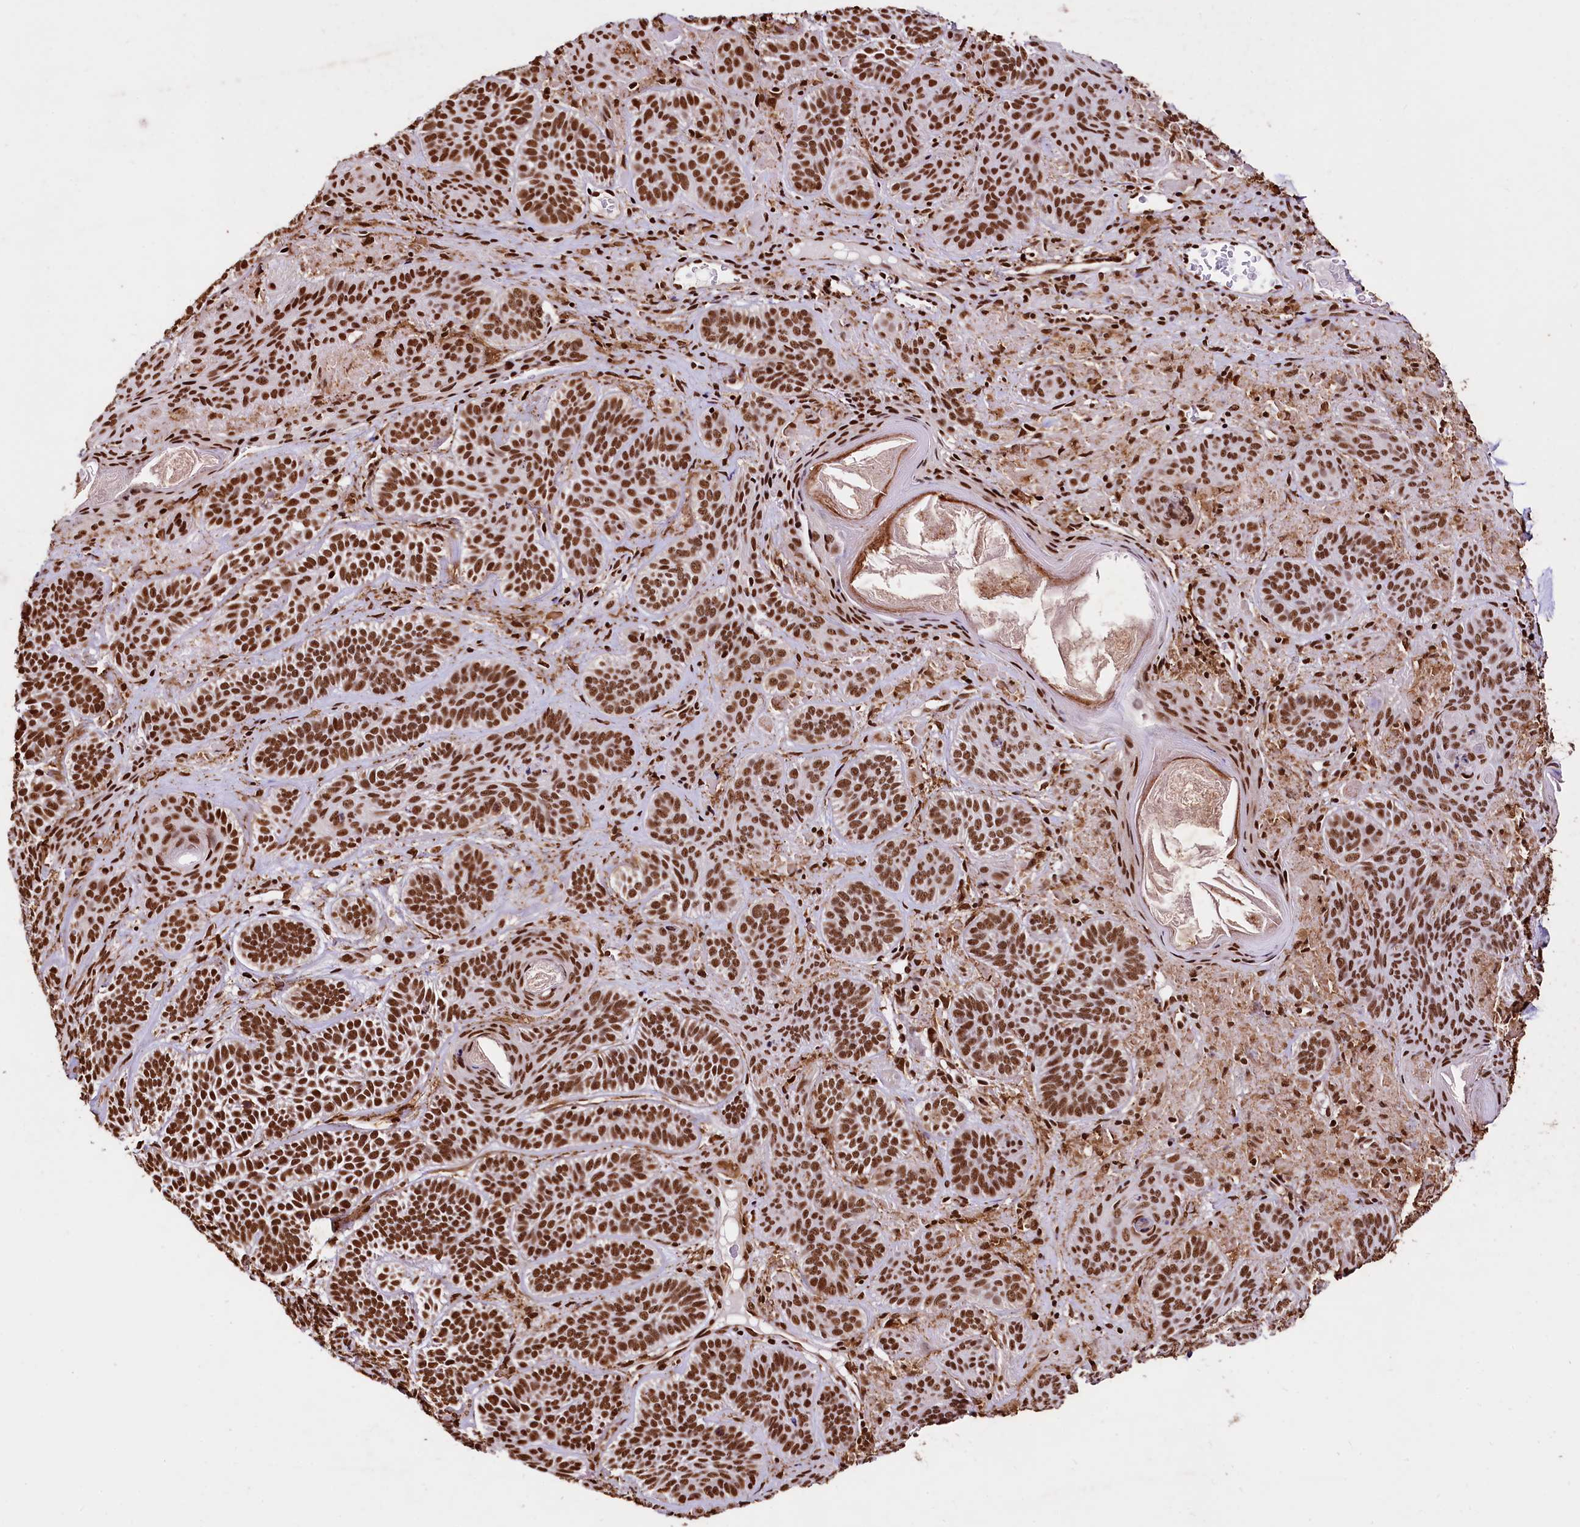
{"staining": {"intensity": "strong", "quantity": ">75%", "location": "nuclear"}, "tissue": "skin cancer", "cell_type": "Tumor cells", "image_type": "cancer", "snomed": [{"axis": "morphology", "description": "Basal cell carcinoma"}, {"axis": "topography", "description": "Skin"}], "caption": "Tumor cells exhibit strong nuclear positivity in about >75% of cells in skin basal cell carcinoma.", "gene": "PDS5B", "patient": {"sex": "male", "age": 85}}